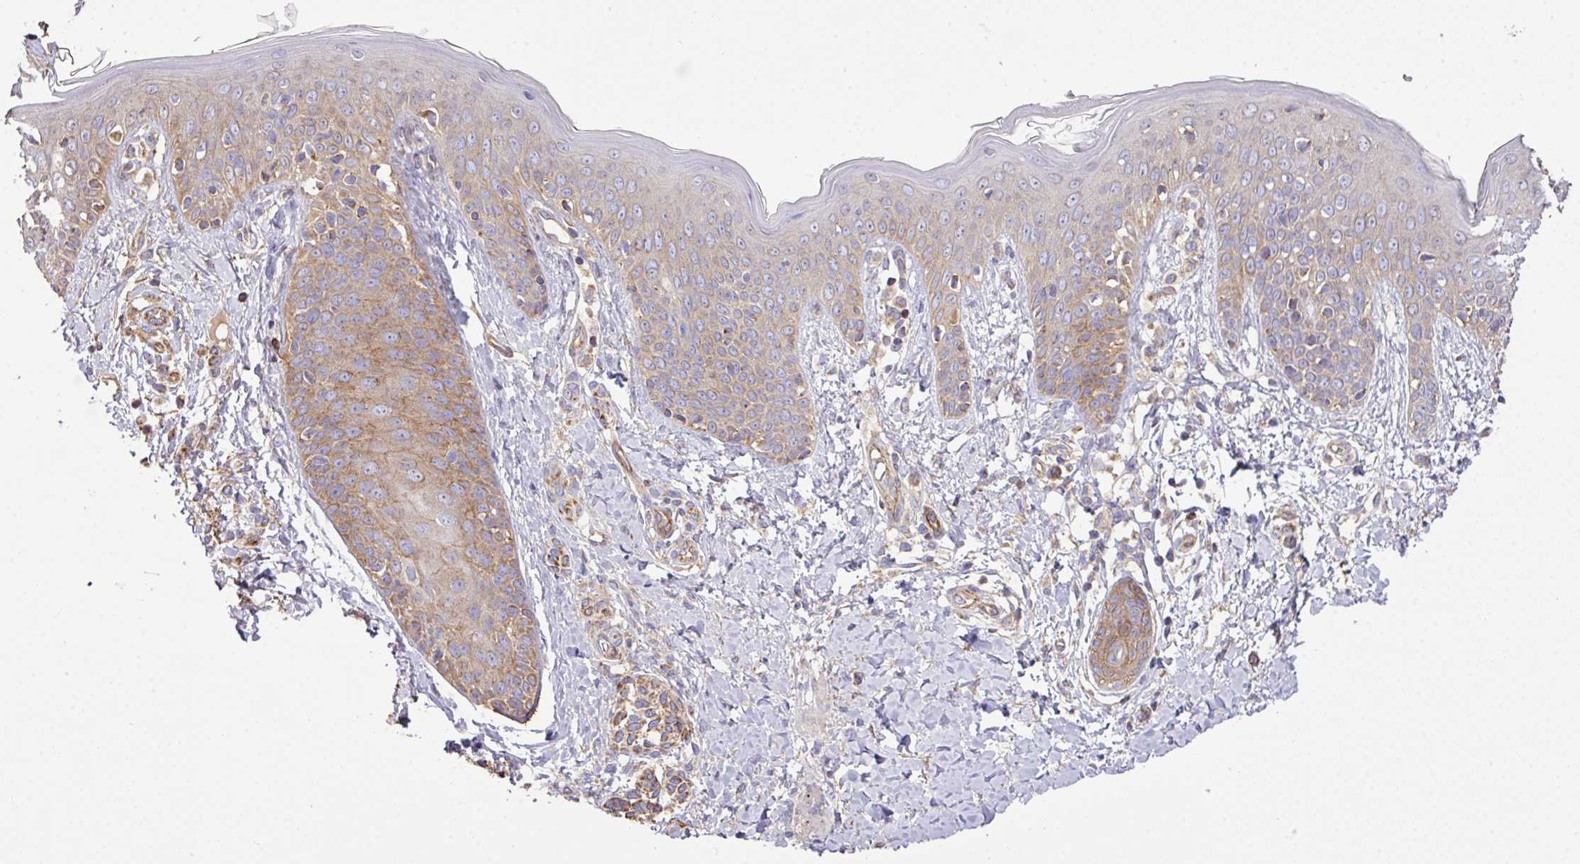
{"staining": {"intensity": "moderate", "quantity": ">75%", "location": "cytoplasmic/membranous"}, "tissue": "skin", "cell_type": "Fibroblasts", "image_type": "normal", "snomed": [{"axis": "morphology", "description": "Normal tissue, NOS"}, {"axis": "topography", "description": "Skin"}], "caption": "Protein expression analysis of normal human skin reveals moderate cytoplasmic/membranous positivity in about >75% of fibroblasts. (Brightfield microscopy of DAB IHC at high magnification).", "gene": "LRRC53", "patient": {"sex": "male", "age": 16}}